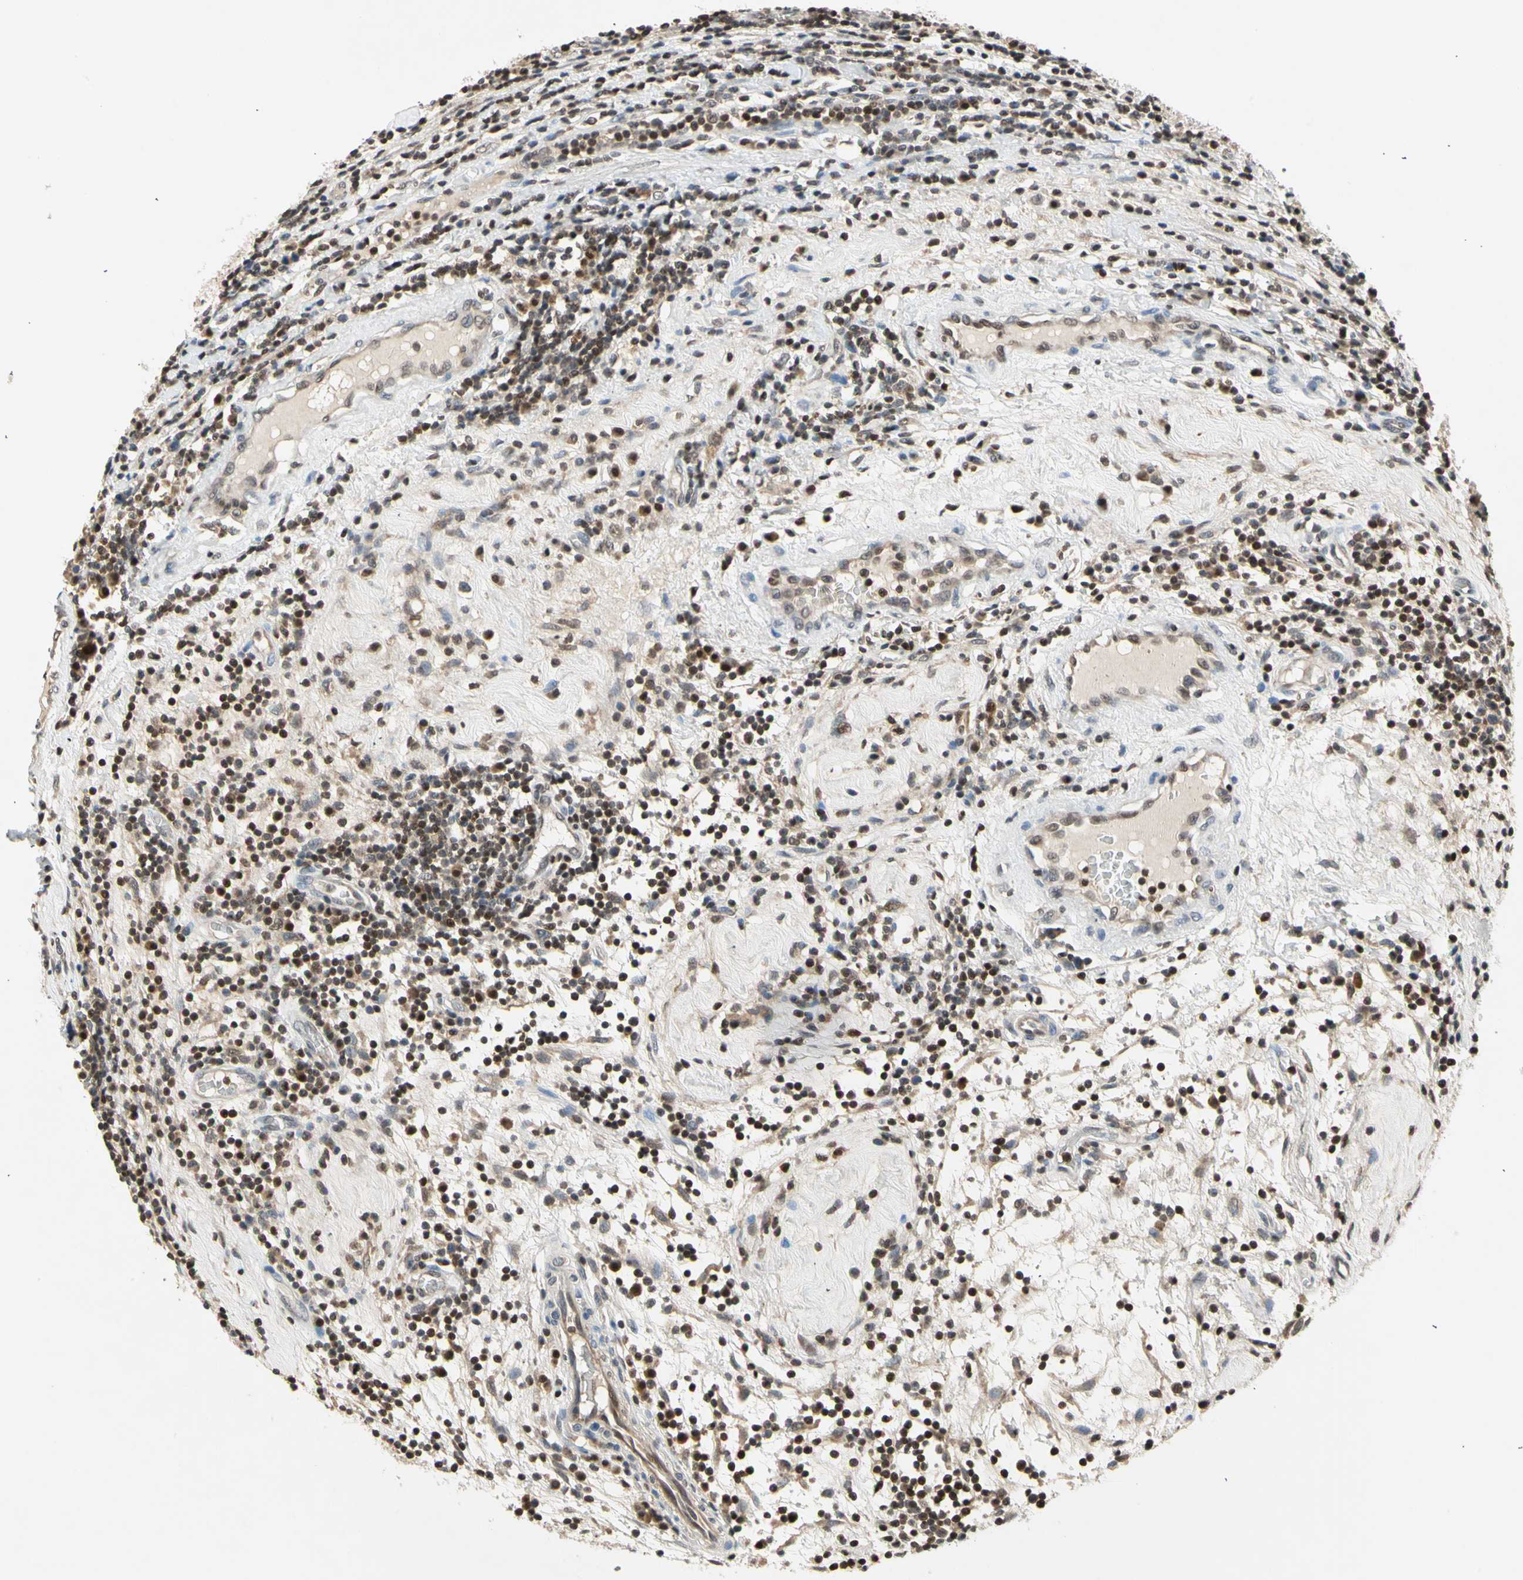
{"staining": {"intensity": "weak", "quantity": ">75%", "location": "cytoplasmic/membranous"}, "tissue": "testis cancer", "cell_type": "Tumor cells", "image_type": "cancer", "snomed": [{"axis": "morphology", "description": "Seminoma, NOS"}, {"axis": "topography", "description": "Testis"}], "caption": "Immunohistochemistry image of human testis seminoma stained for a protein (brown), which reveals low levels of weak cytoplasmic/membranous expression in approximately >75% of tumor cells.", "gene": "GSR", "patient": {"sex": "male", "age": 43}}